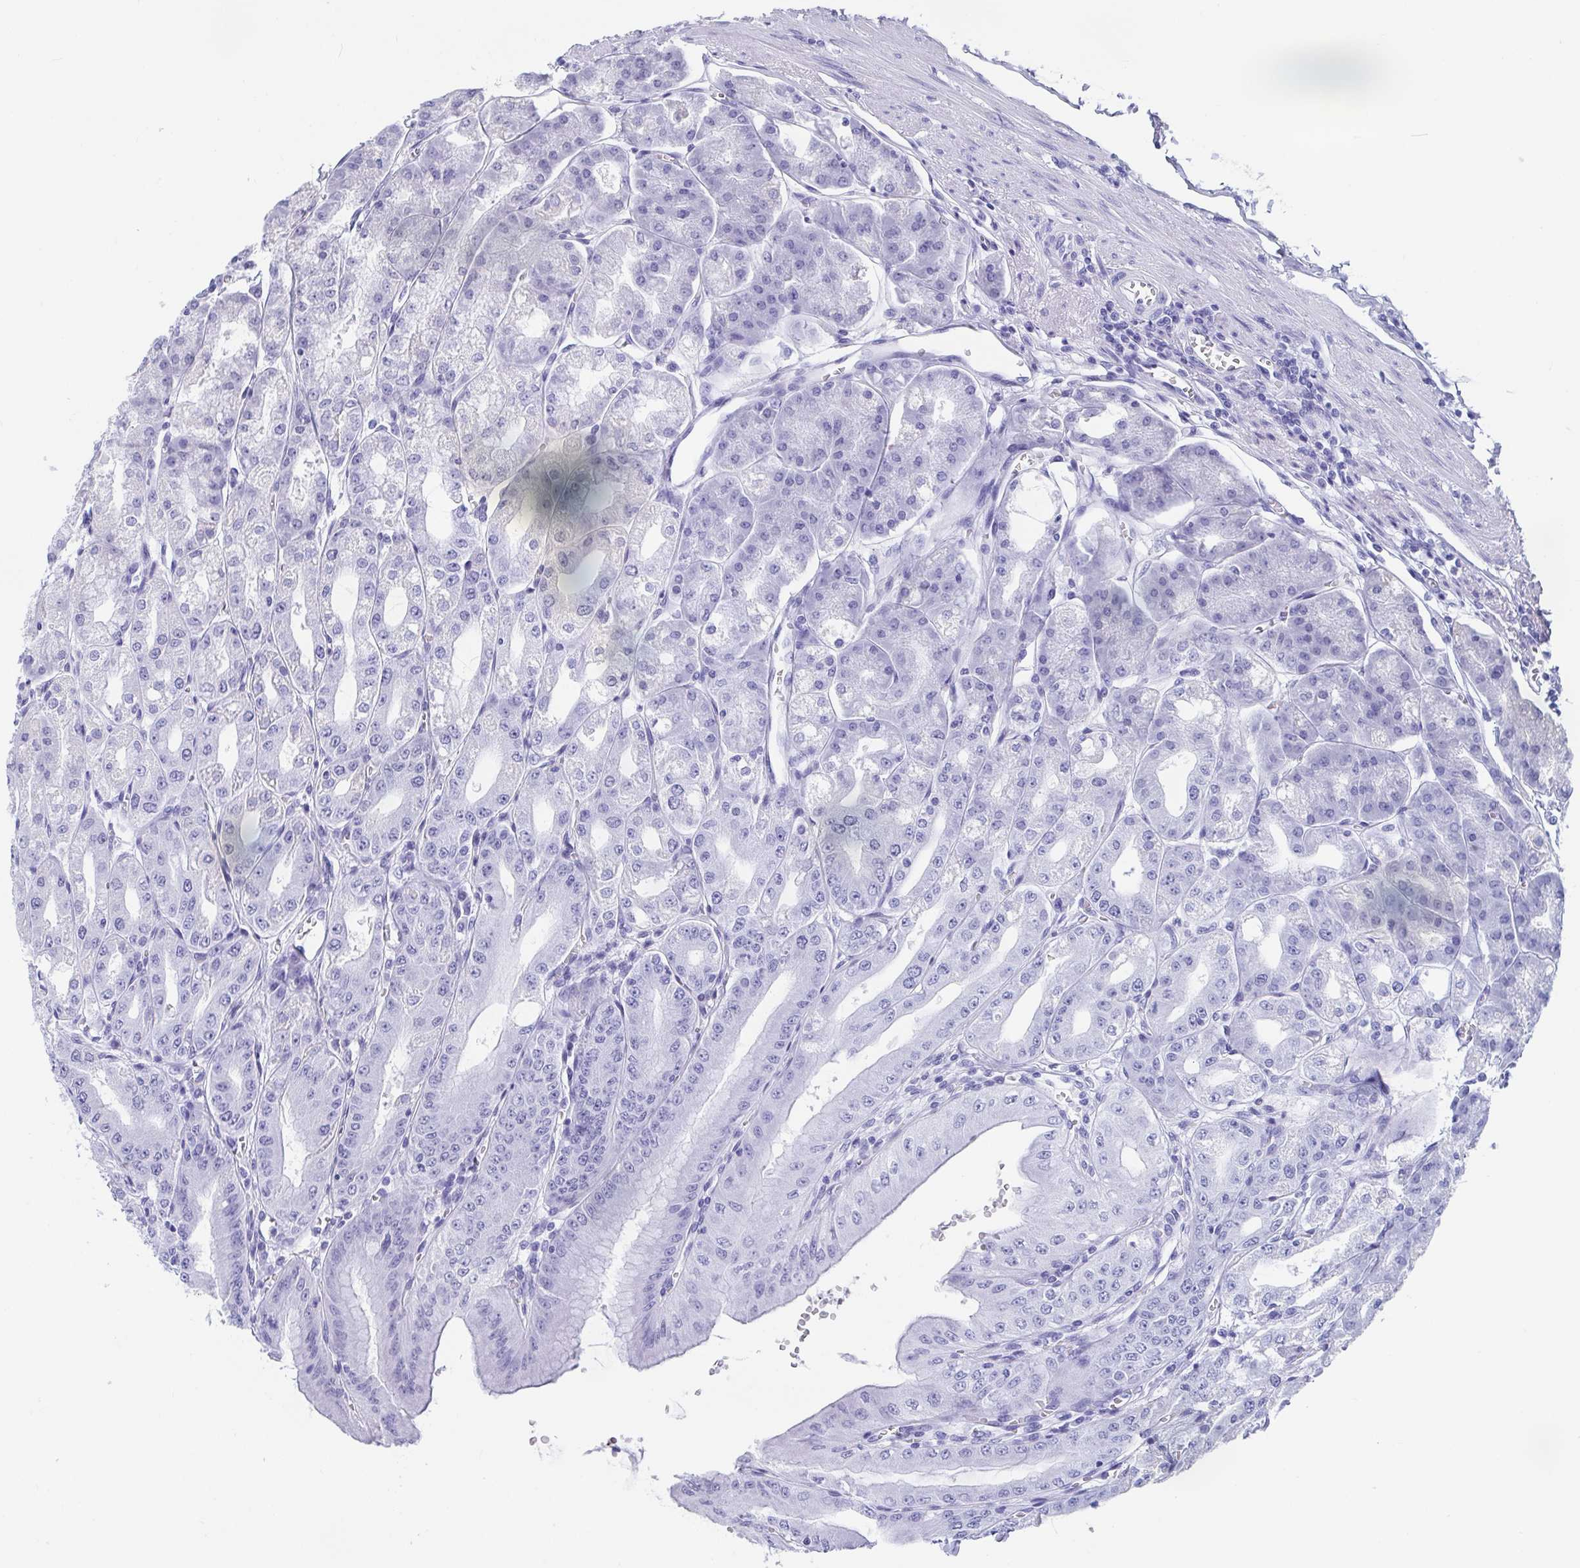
{"staining": {"intensity": "negative", "quantity": "none", "location": "none"}, "tissue": "stomach", "cell_type": "Glandular cells", "image_type": "normal", "snomed": [{"axis": "morphology", "description": "Normal tissue, NOS"}, {"axis": "topography", "description": "Stomach, lower"}], "caption": "Micrograph shows no protein positivity in glandular cells of normal stomach. (IHC, brightfield microscopy, high magnification).", "gene": "IDH1", "patient": {"sex": "male", "age": 71}}